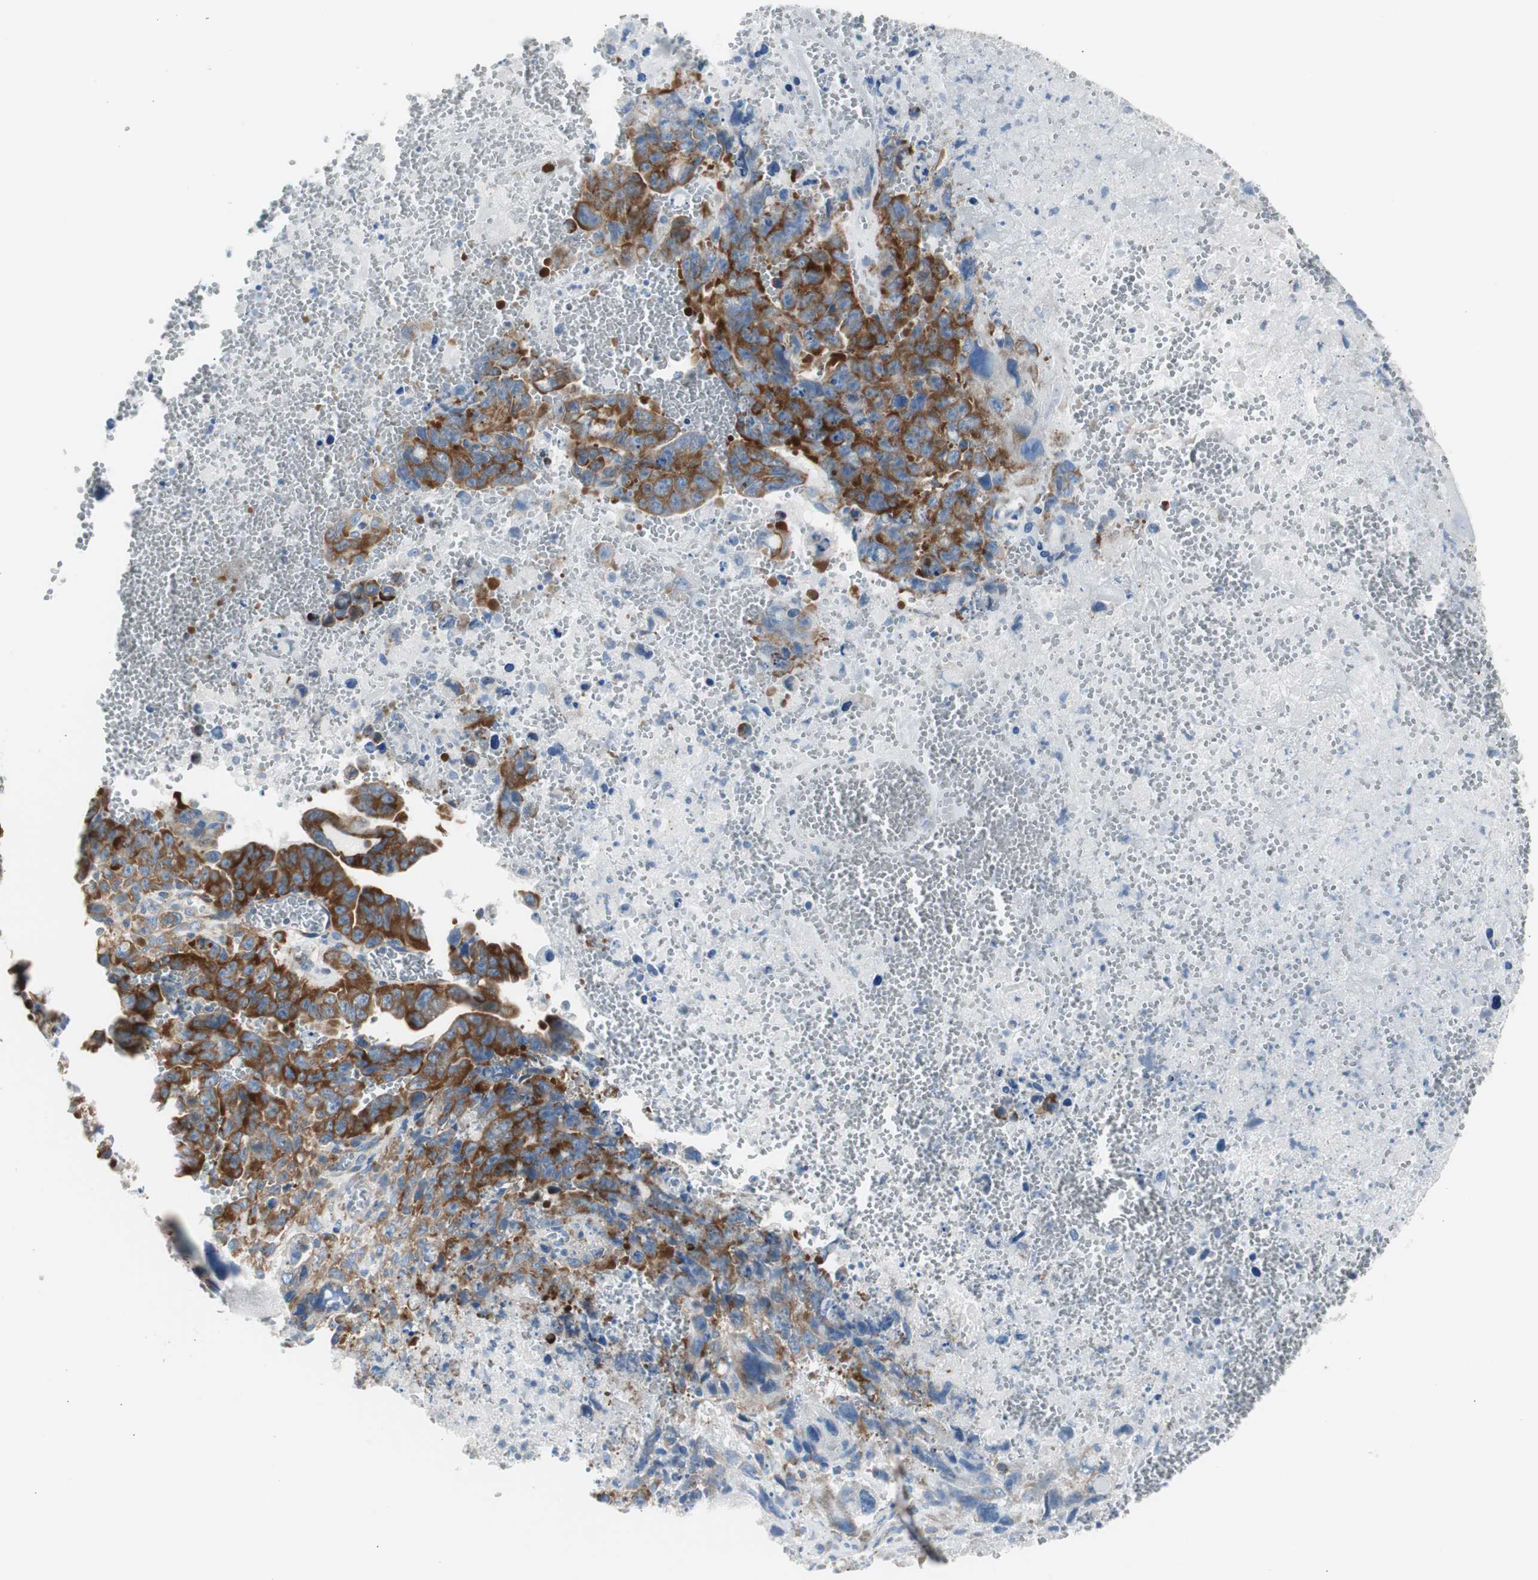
{"staining": {"intensity": "strong", "quantity": ">75%", "location": "cytoplasmic/membranous"}, "tissue": "testis cancer", "cell_type": "Tumor cells", "image_type": "cancer", "snomed": [{"axis": "morphology", "description": "Carcinoma, Embryonal, NOS"}, {"axis": "topography", "description": "Testis"}], "caption": "A brown stain highlights strong cytoplasmic/membranous expression of a protein in human testis cancer tumor cells.", "gene": "RPS12", "patient": {"sex": "male", "age": 28}}